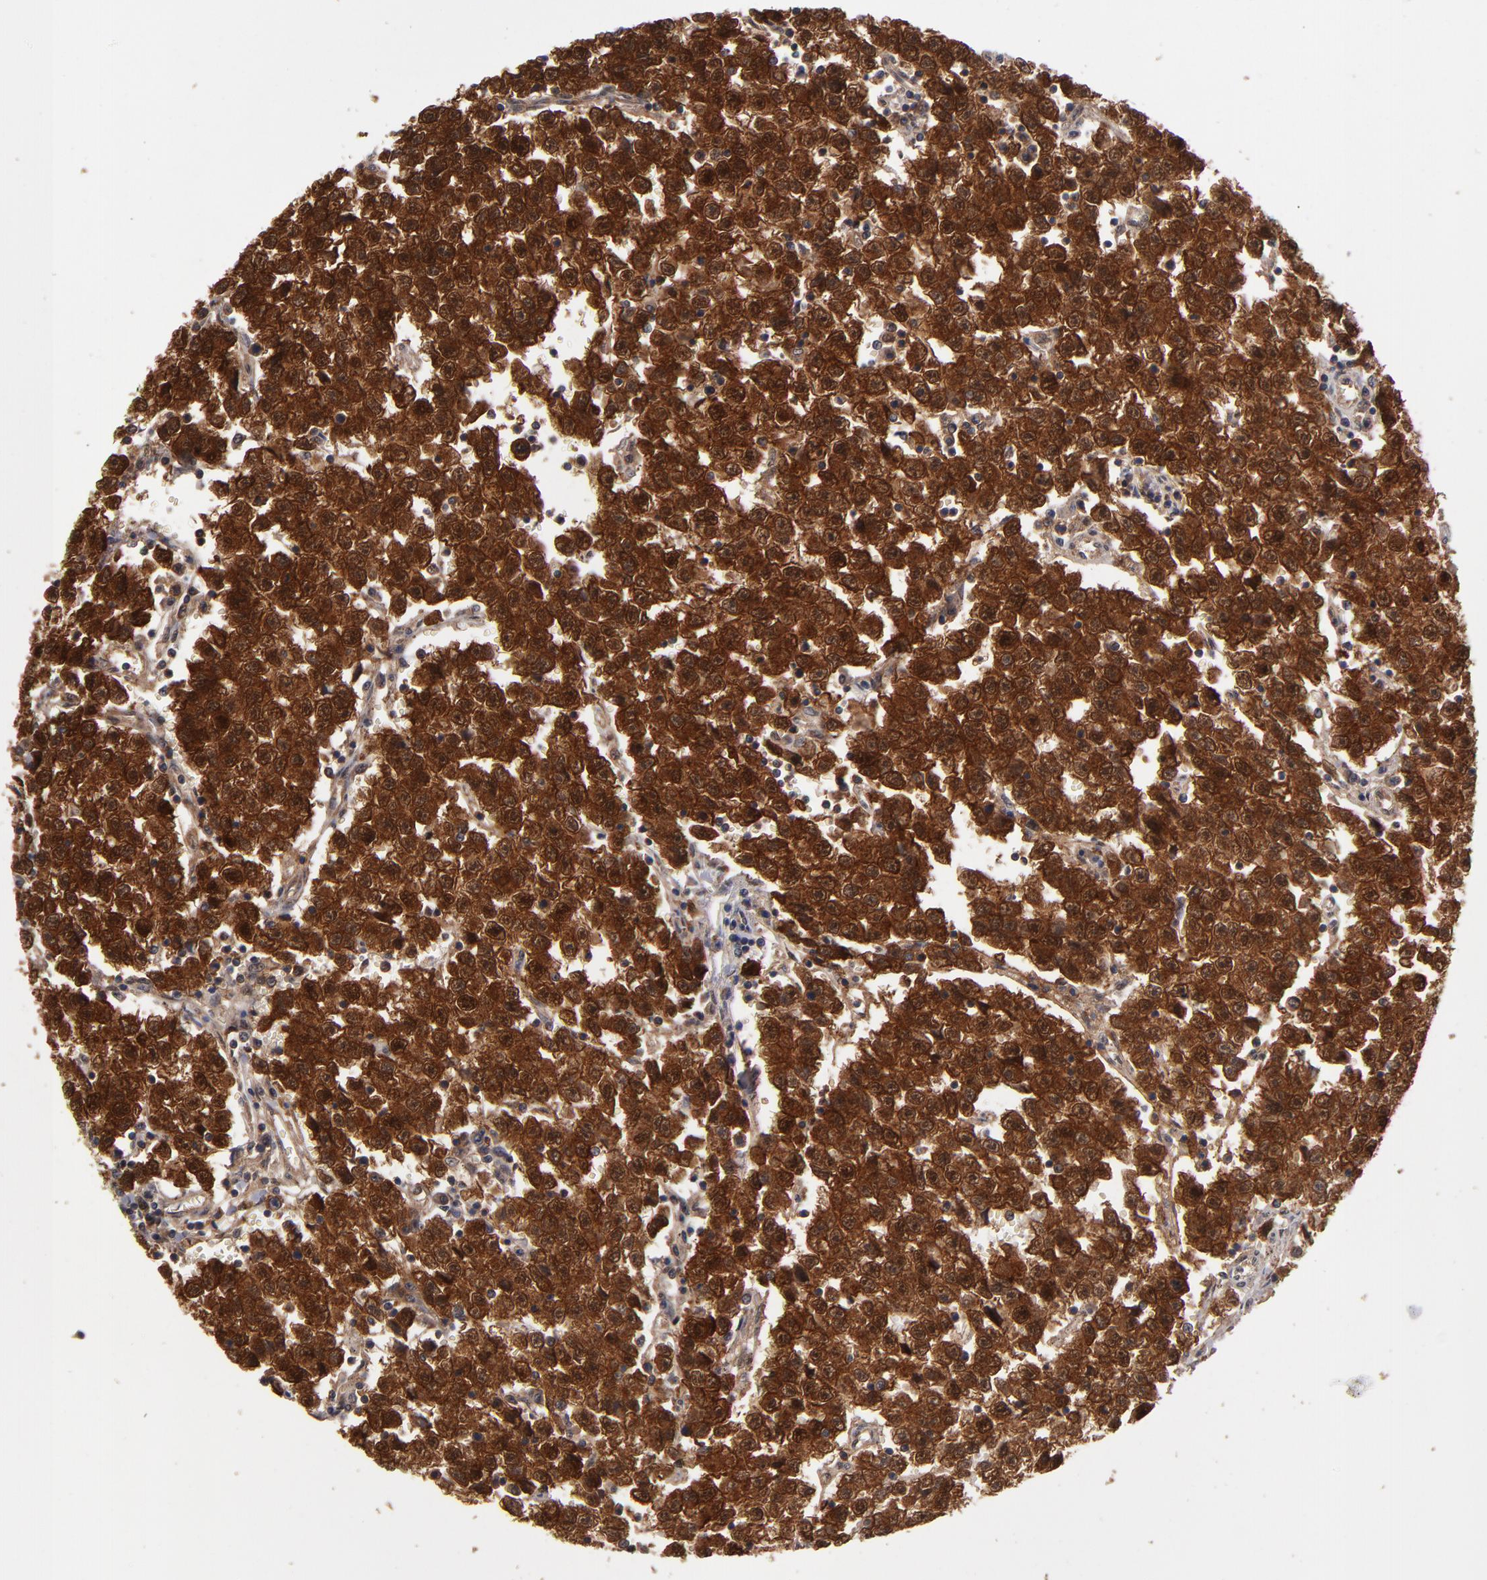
{"staining": {"intensity": "strong", "quantity": ">75%", "location": "cytoplasmic/membranous,nuclear"}, "tissue": "testis cancer", "cell_type": "Tumor cells", "image_type": "cancer", "snomed": [{"axis": "morphology", "description": "Seminoma, NOS"}, {"axis": "topography", "description": "Testis"}], "caption": "Strong cytoplasmic/membranous and nuclear staining for a protein is seen in about >75% of tumor cells of seminoma (testis) using immunohistochemistry (IHC).", "gene": "HUWE1", "patient": {"sex": "male", "age": 35}}